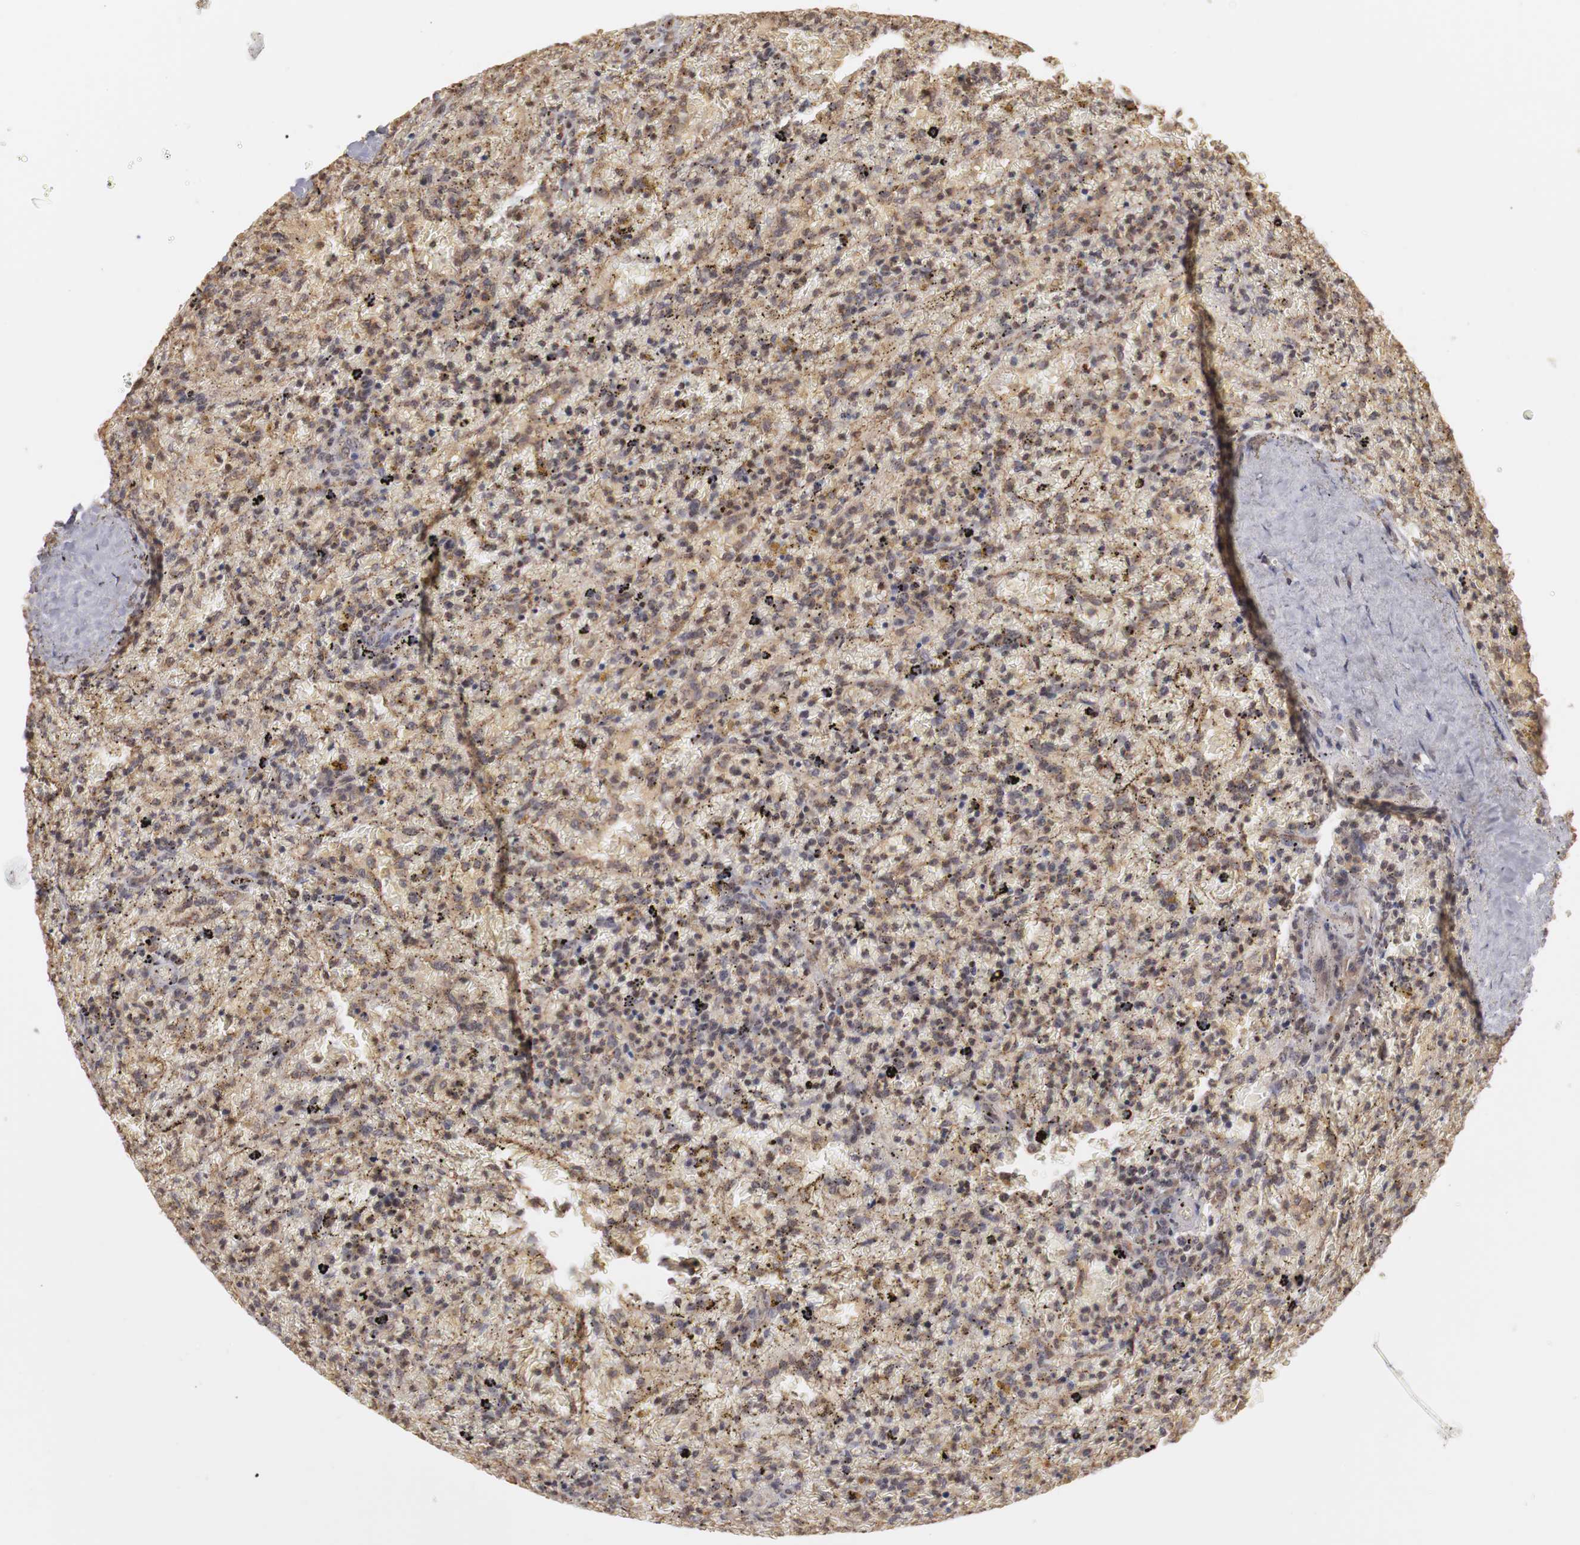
{"staining": {"intensity": "weak", "quantity": ">75%", "location": "cytoplasmic/membranous,nuclear"}, "tissue": "lymphoma", "cell_type": "Tumor cells", "image_type": "cancer", "snomed": [{"axis": "morphology", "description": "Malignant lymphoma, non-Hodgkin's type, High grade"}, {"axis": "topography", "description": "Spleen"}, {"axis": "topography", "description": "Lymph node"}], "caption": "Lymphoma was stained to show a protein in brown. There is low levels of weak cytoplasmic/membranous and nuclear staining in about >75% of tumor cells. (Brightfield microscopy of DAB IHC at high magnification).", "gene": "PLEKHA1", "patient": {"sex": "female", "age": 70}}